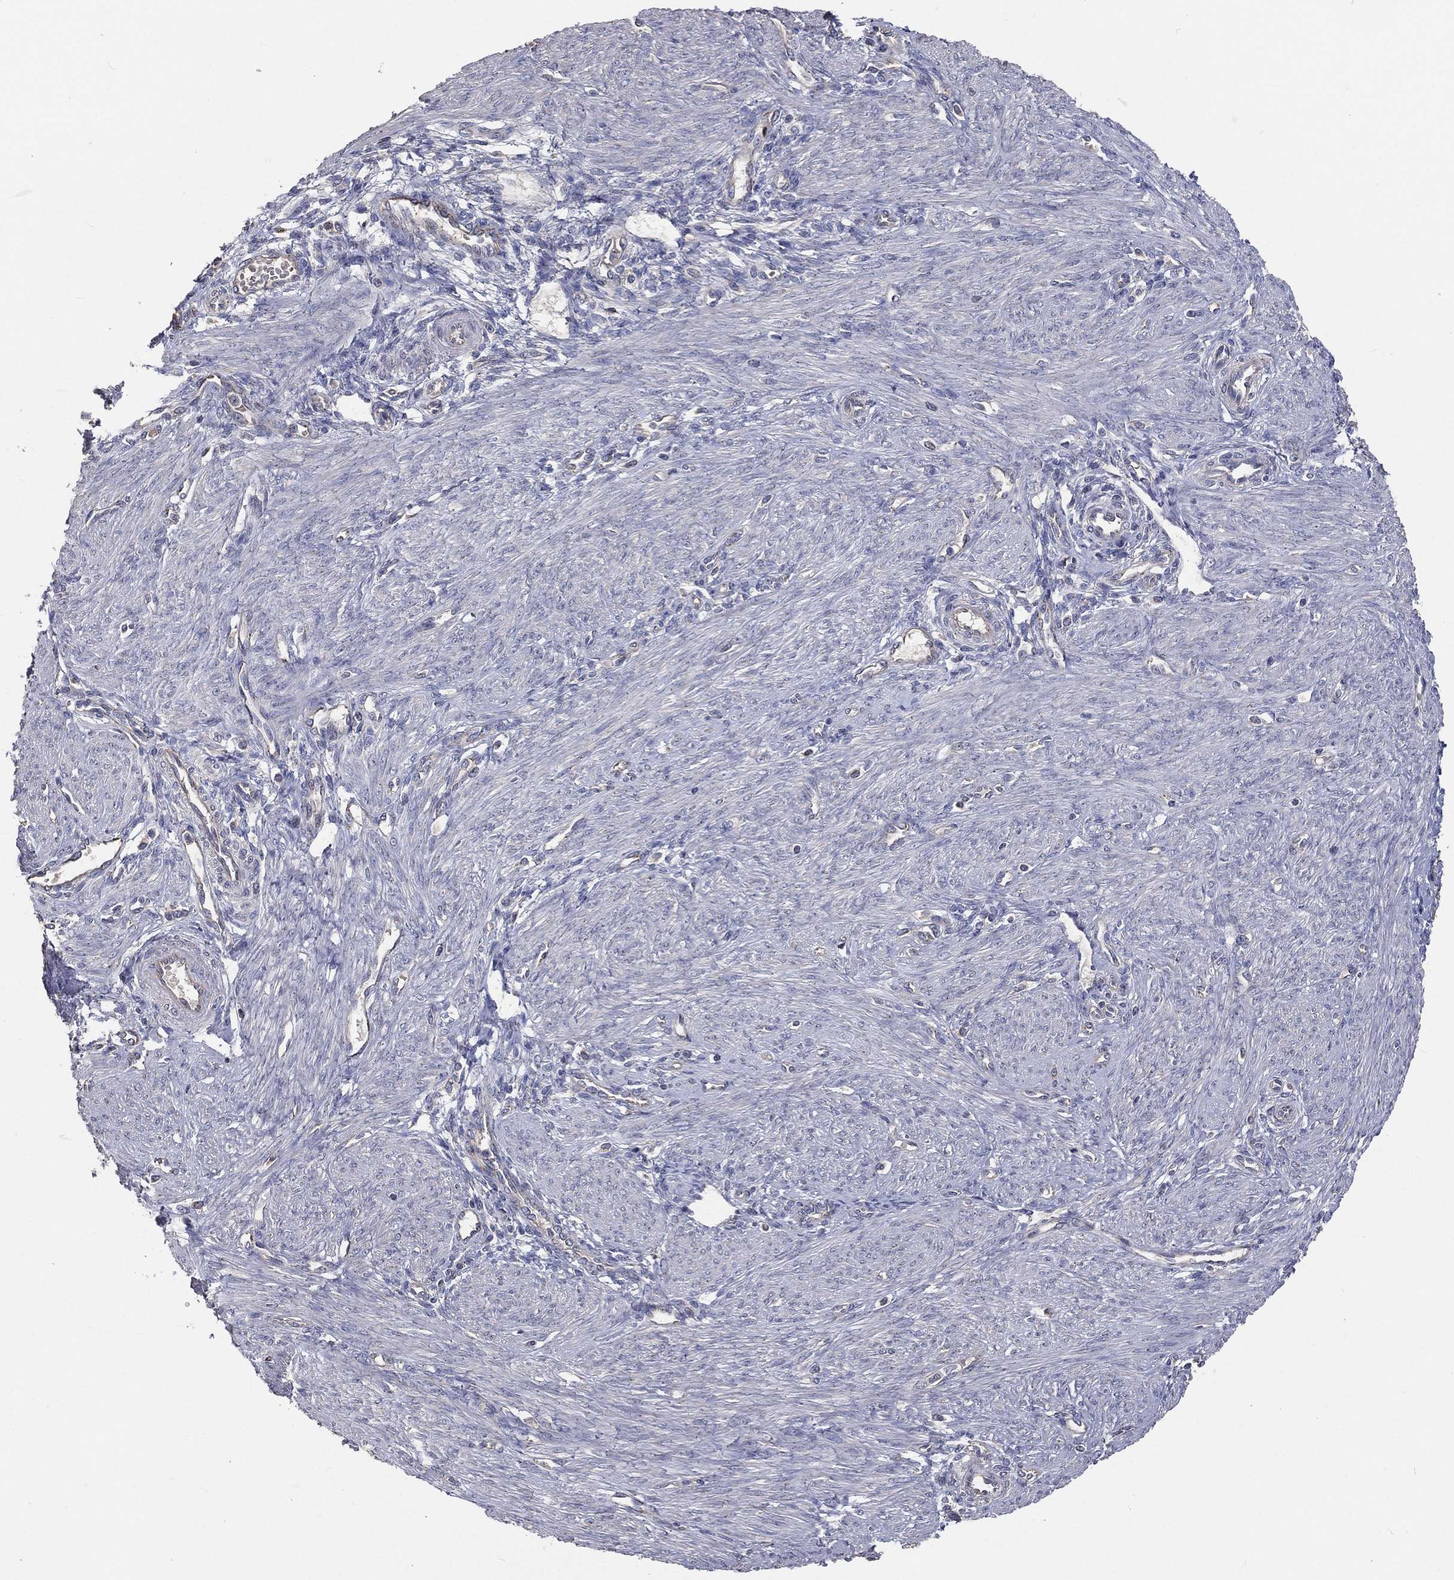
{"staining": {"intensity": "negative", "quantity": "none", "location": "none"}, "tissue": "endometrium", "cell_type": "Cells in endometrial stroma", "image_type": "normal", "snomed": [{"axis": "morphology", "description": "Normal tissue, NOS"}, {"axis": "topography", "description": "Endometrium"}], "caption": "Cells in endometrial stroma show no significant expression in normal endometrium.", "gene": "CROCC", "patient": {"sex": "female", "age": 39}}